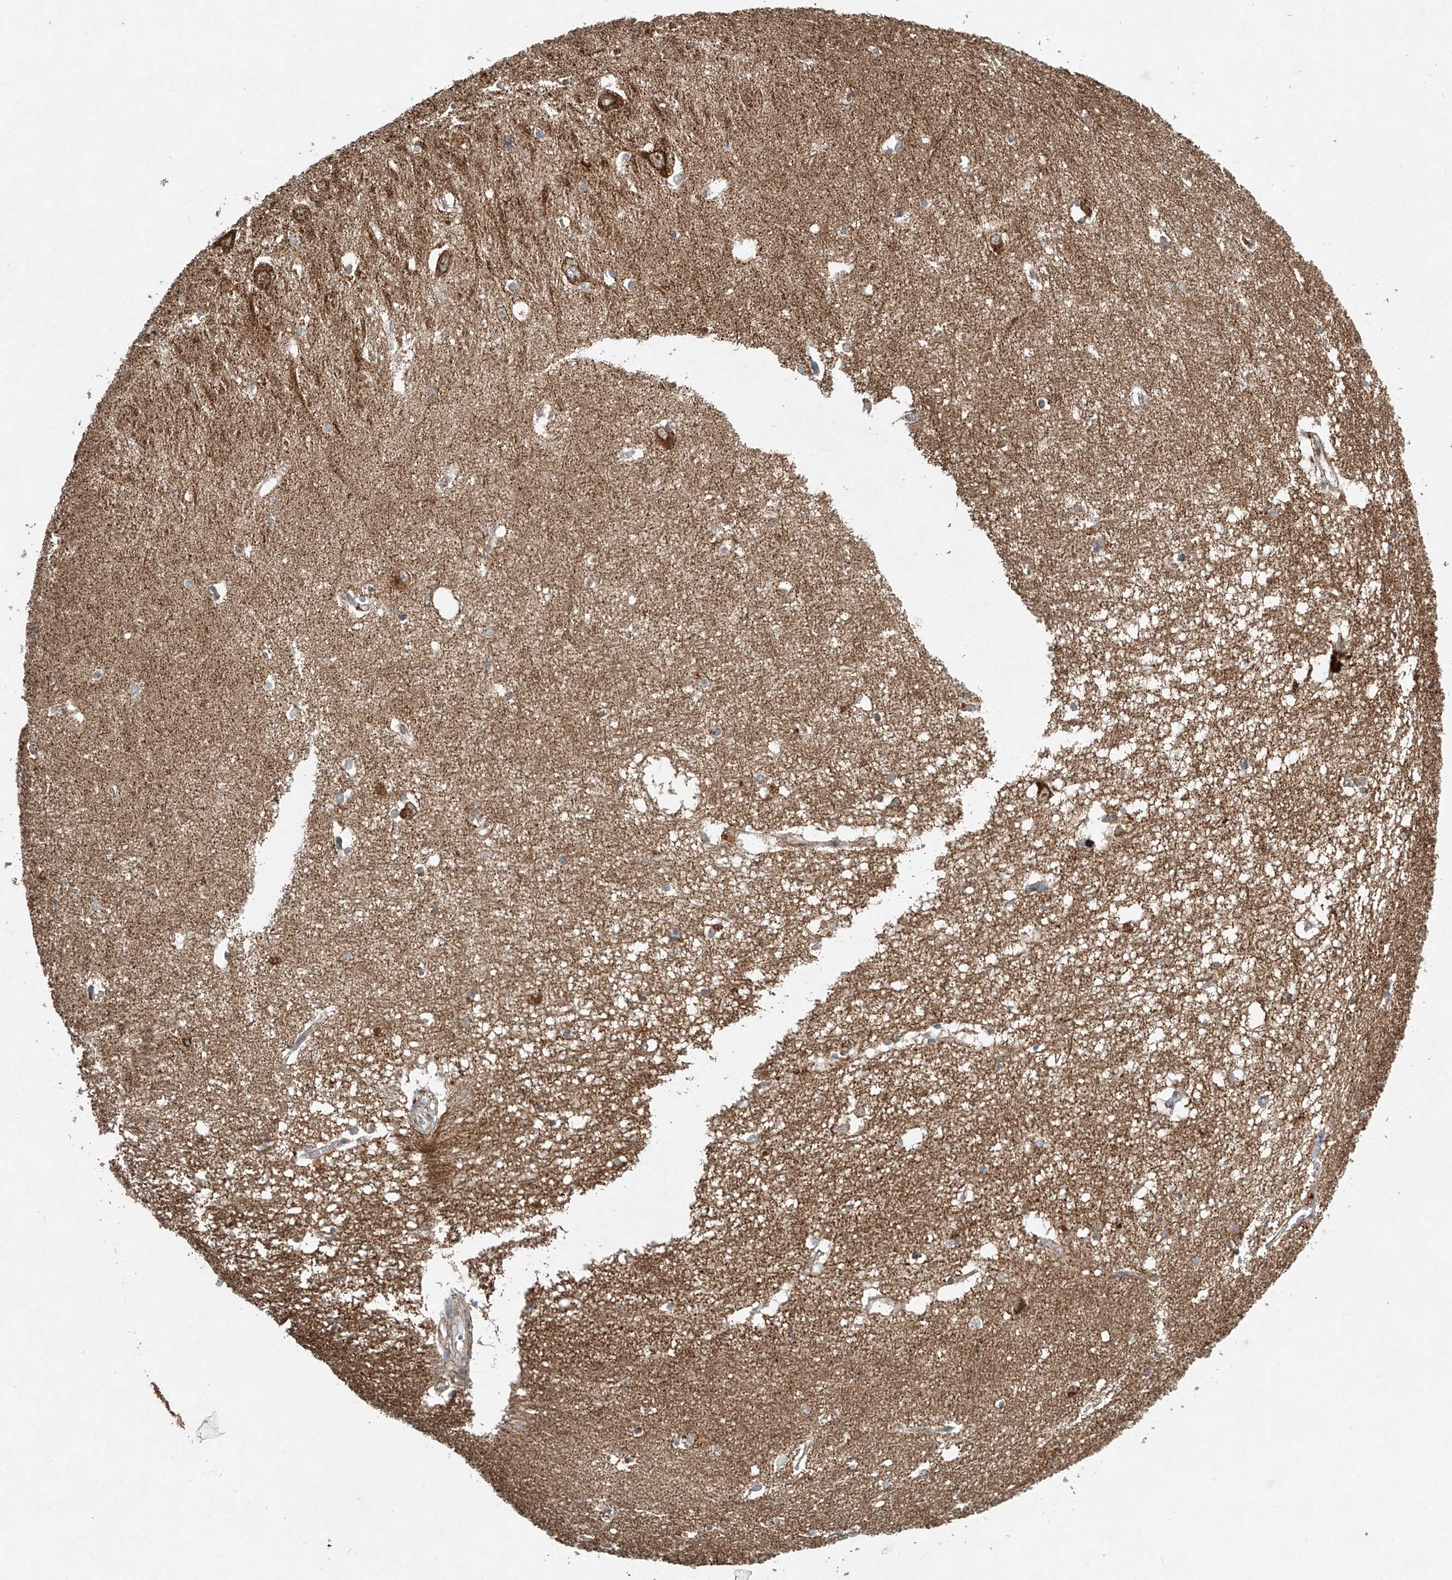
{"staining": {"intensity": "moderate", "quantity": "<25%", "location": "cytoplasmic/membranous"}, "tissue": "hippocampus", "cell_type": "Glial cells", "image_type": "normal", "snomed": [{"axis": "morphology", "description": "Normal tissue, NOS"}, {"axis": "topography", "description": "Hippocampus"}], "caption": "Immunohistochemical staining of benign human hippocampus demonstrates <25% levels of moderate cytoplasmic/membranous protein expression in about <25% of glial cells. The staining was performed using DAB, with brown indicating positive protein expression. Nuclei are stained blue with hematoxylin.", "gene": "DCAF11", "patient": {"sex": "female", "age": 64}}